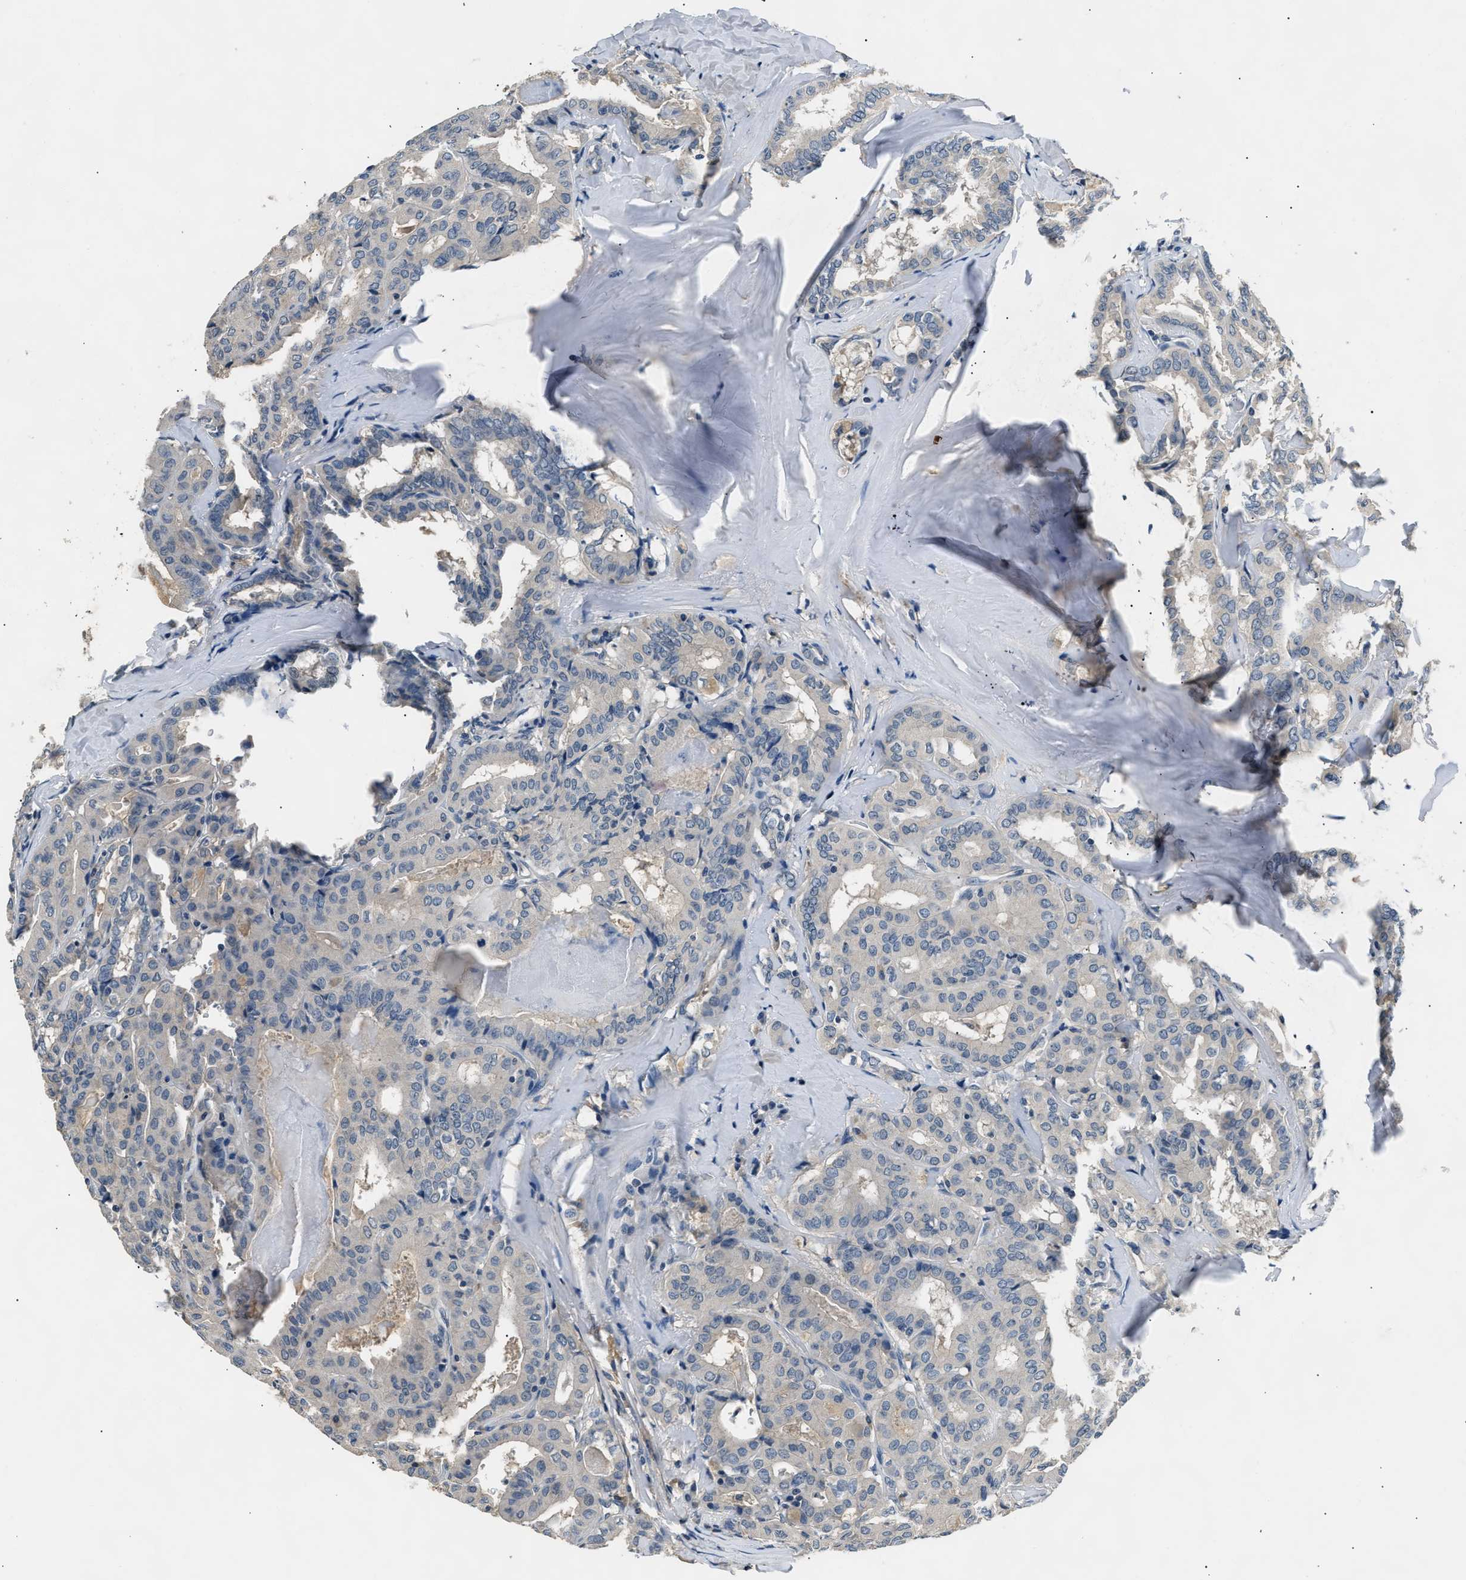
{"staining": {"intensity": "negative", "quantity": "none", "location": "none"}, "tissue": "thyroid cancer", "cell_type": "Tumor cells", "image_type": "cancer", "snomed": [{"axis": "morphology", "description": "Papillary adenocarcinoma, NOS"}, {"axis": "topography", "description": "Thyroid gland"}], "caption": "Immunohistochemistry (IHC) histopathology image of human thyroid cancer stained for a protein (brown), which exhibits no expression in tumor cells. Nuclei are stained in blue.", "gene": "INHA", "patient": {"sex": "female", "age": 42}}